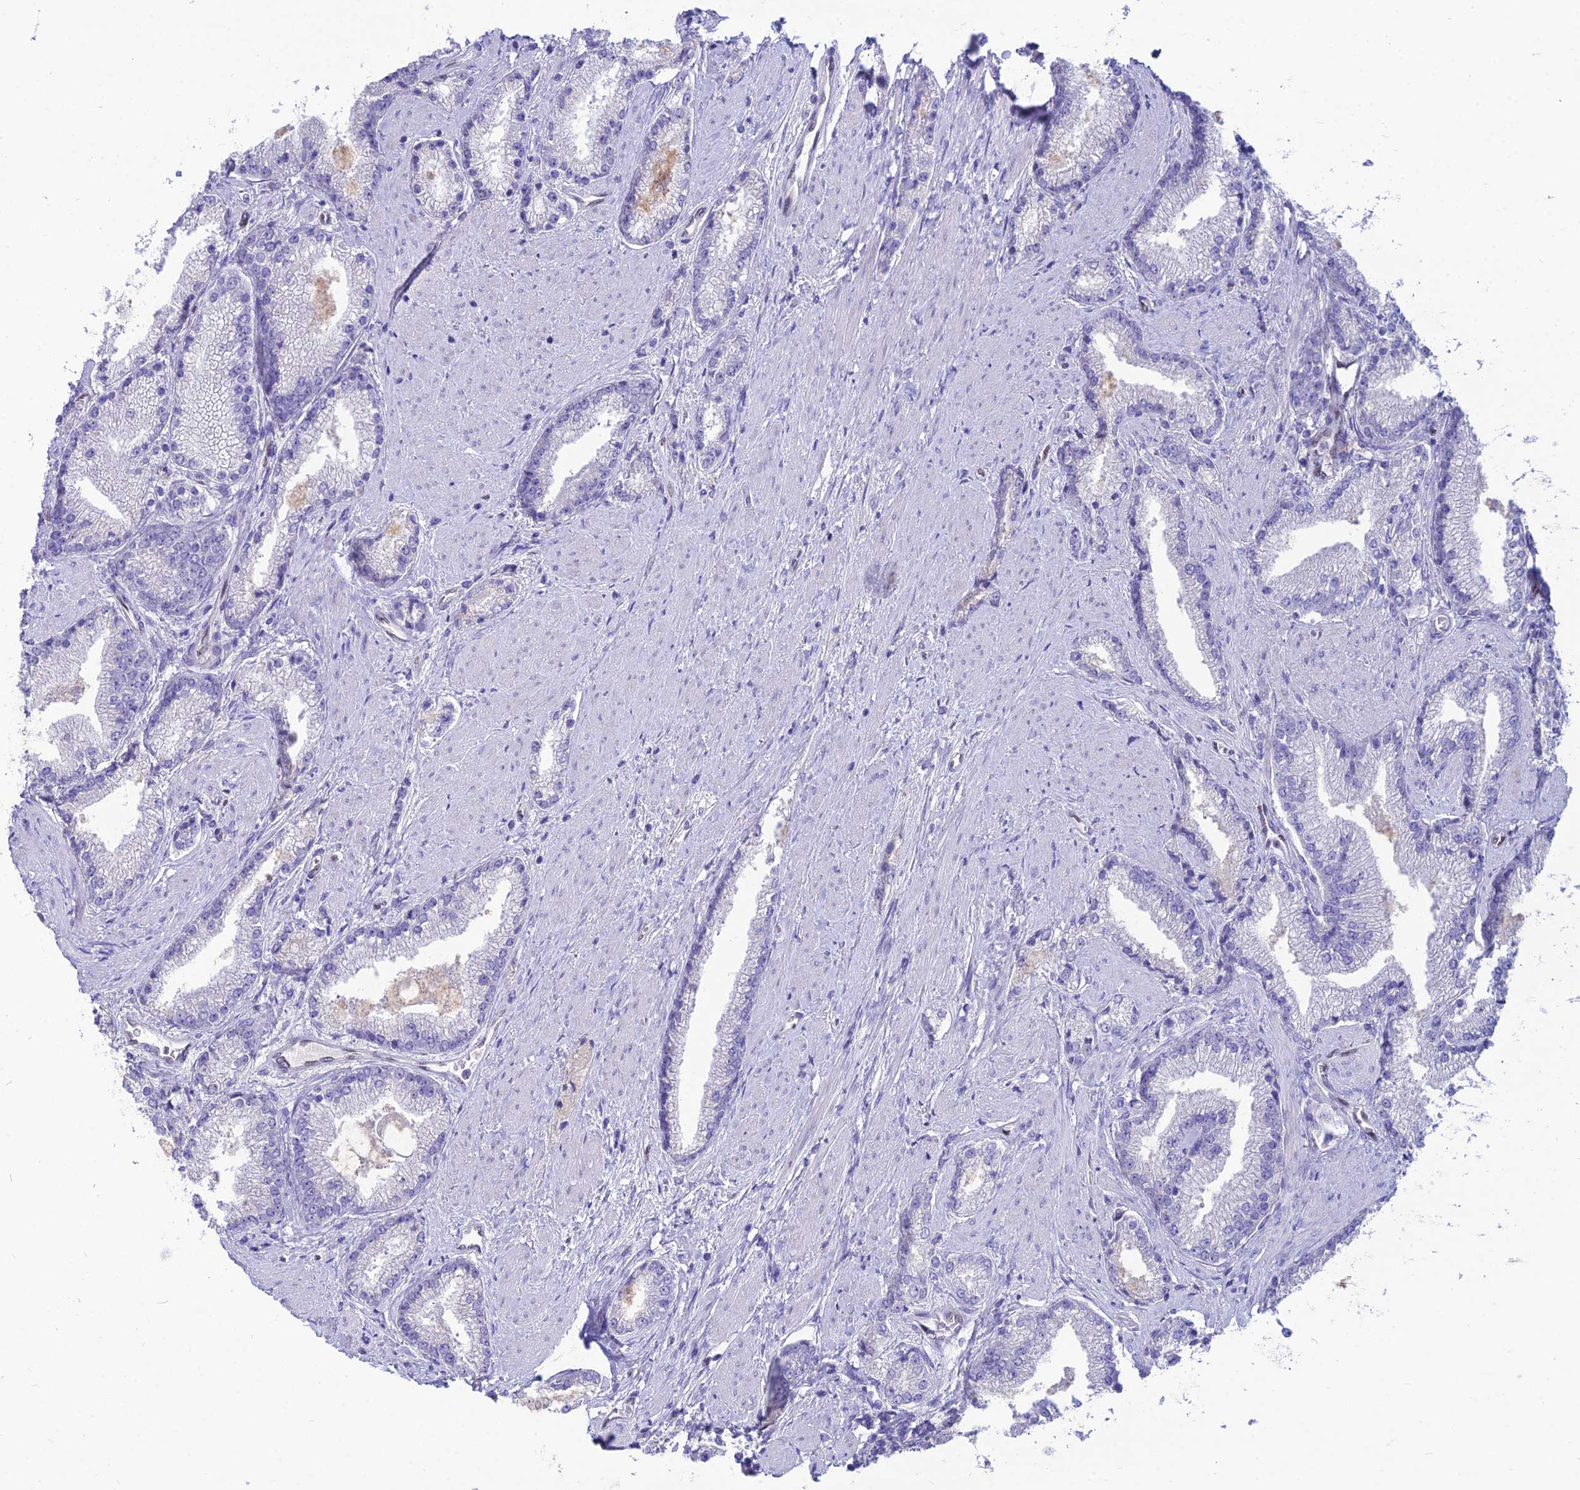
{"staining": {"intensity": "negative", "quantity": "none", "location": "none"}, "tissue": "prostate cancer", "cell_type": "Tumor cells", "image_type": "cancer", "snomed": [{"axis": "morphology", "description": "Adenocarcinoma, High grade"}, {"axis": "topography", "description": "Prostate"}], "caption": "Micrograph shows no significant protein staining in tumor cells of prostate cancer. (DAB (3,3'-diaminobenzidine) IHC visualized using brightfield microscopy, high magnification).", "gene": "NOVA2", "patient": {"sex": "male", "age": 67}}